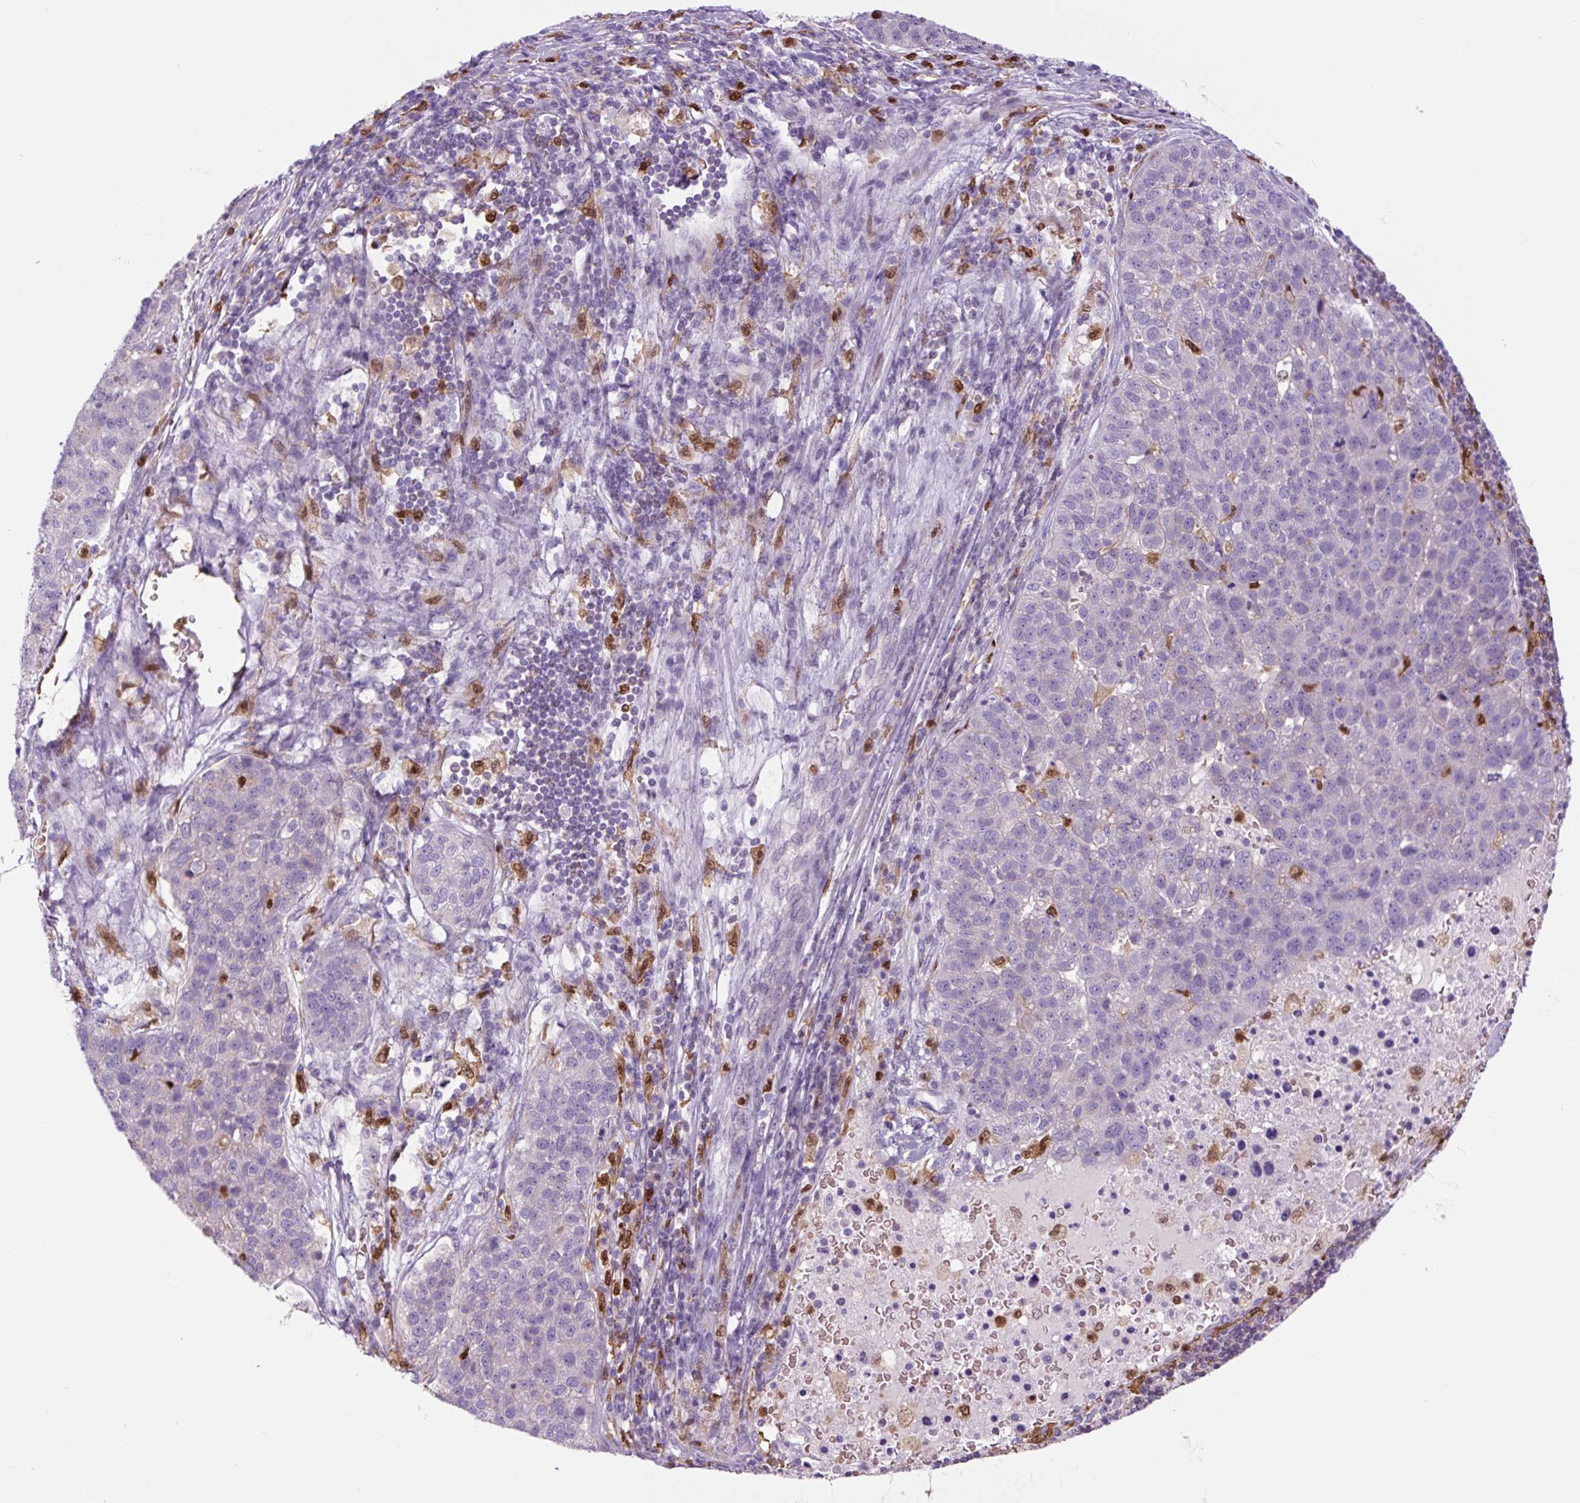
{"staining": {"intensity": "negative", "quantity": "none", "location": "none"}, "tissue": "pancreatic cancer", "cell_type": "Tumor cells", "image_type": "cancer", "snomed": [{"axis": "morphology", "description": "Adenocarcinoma, NOS"}, {"axis": "topography", "description": "Pancreas"}], "caption": "Human pancreatic cancer stained for a protein using immunohistochemistry exhibits no positivity in tumor cells.", "gene": "SPI1", "patient": {"sex": "female", "age": 61}}